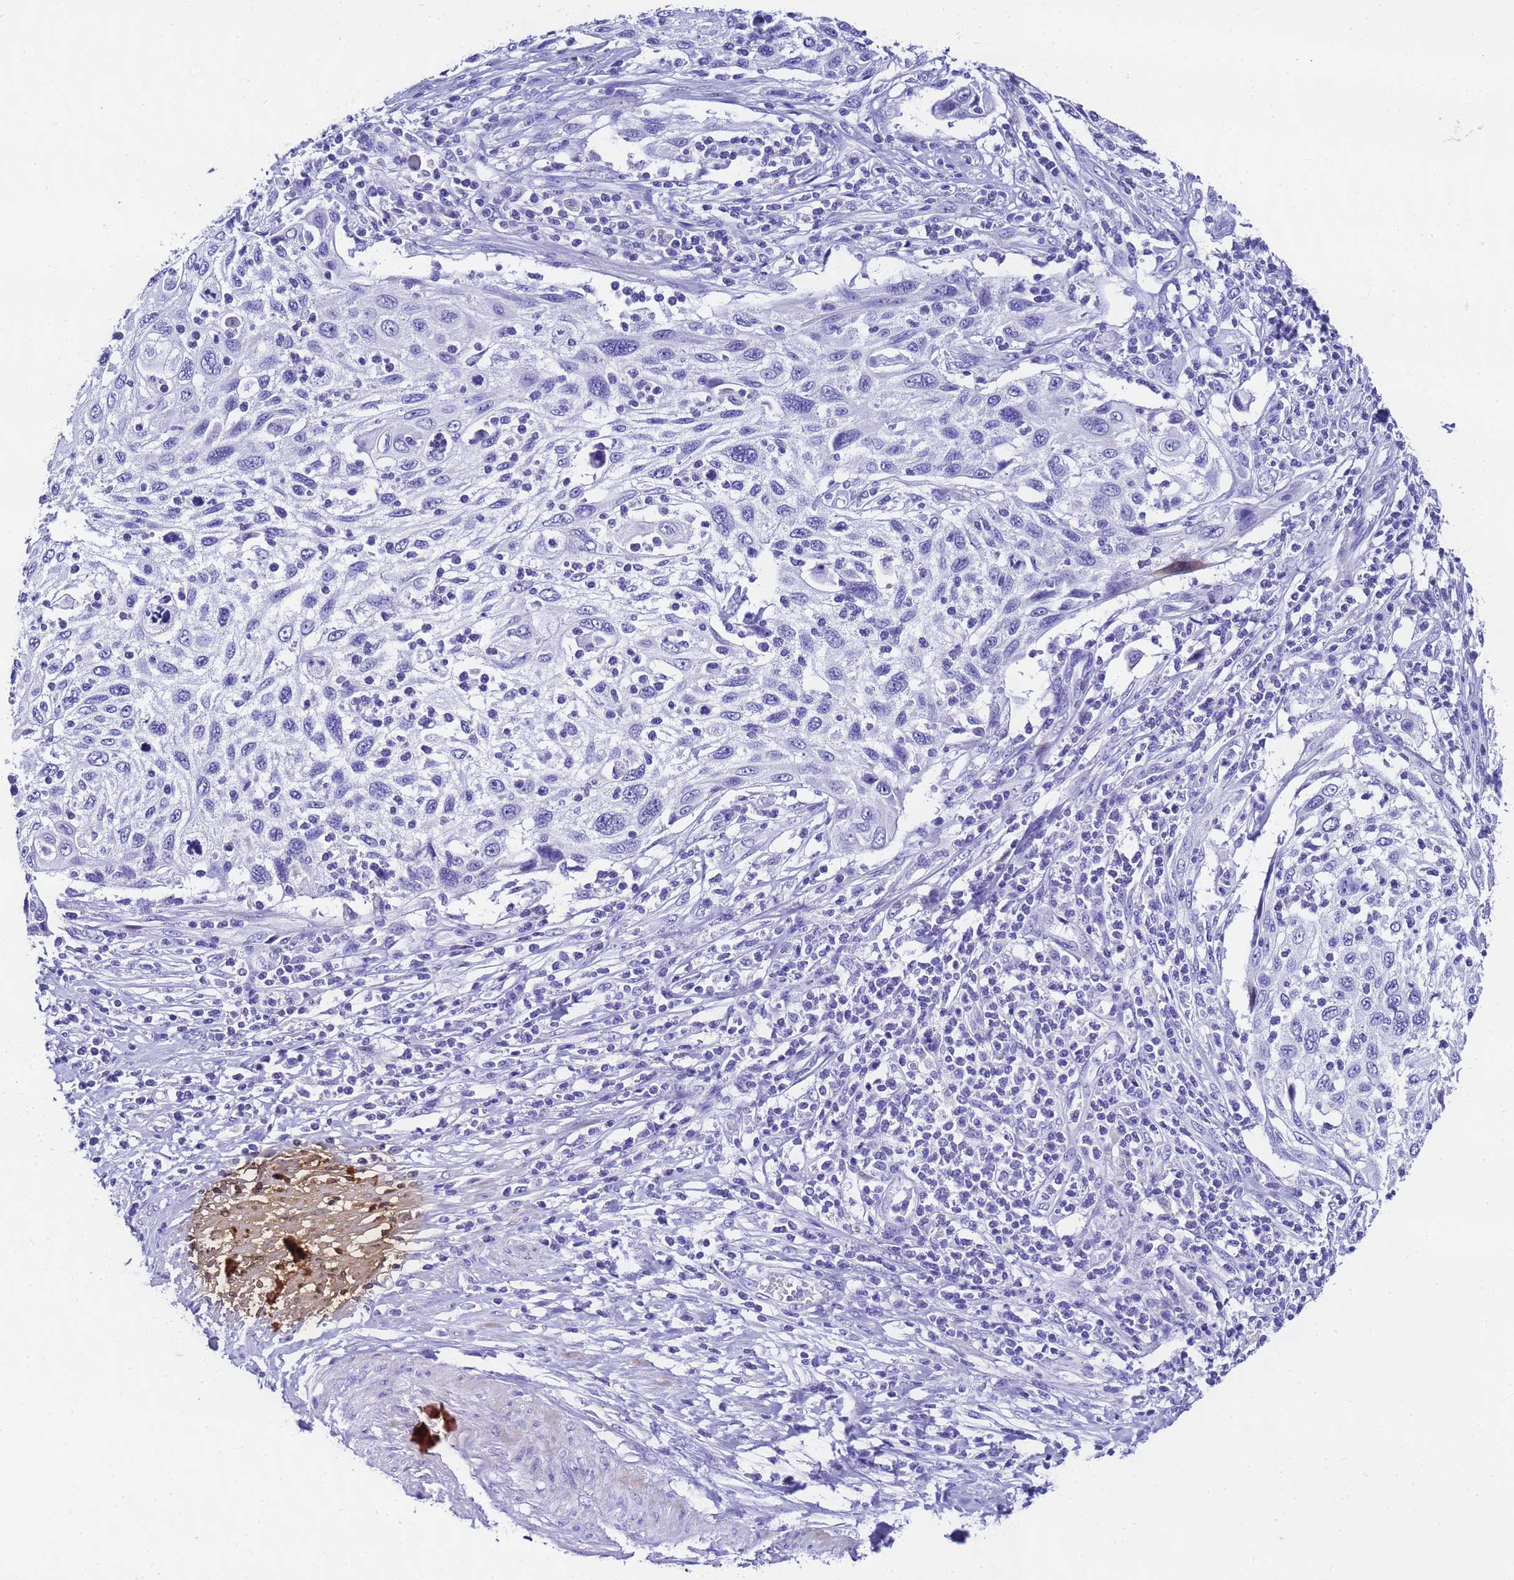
{"staining": {"intensity": "negative", "quantity": "none", "location": "none"}, "tissue": "cervical cancer", "cell_type": "Tumor cells", "image_type": "cancer", "snomed": [{"axis": "morphology", "description": "Squamous cell carcinoma, NOS"}, {"axis": "topography", "description": "Cervix"}], "caption": "Tumor cells are negative for protein expression in human squamous cell carcinoma (cervical).", "gene": "UGT2B10", "patient": {"sex": "female", "age": 70}}